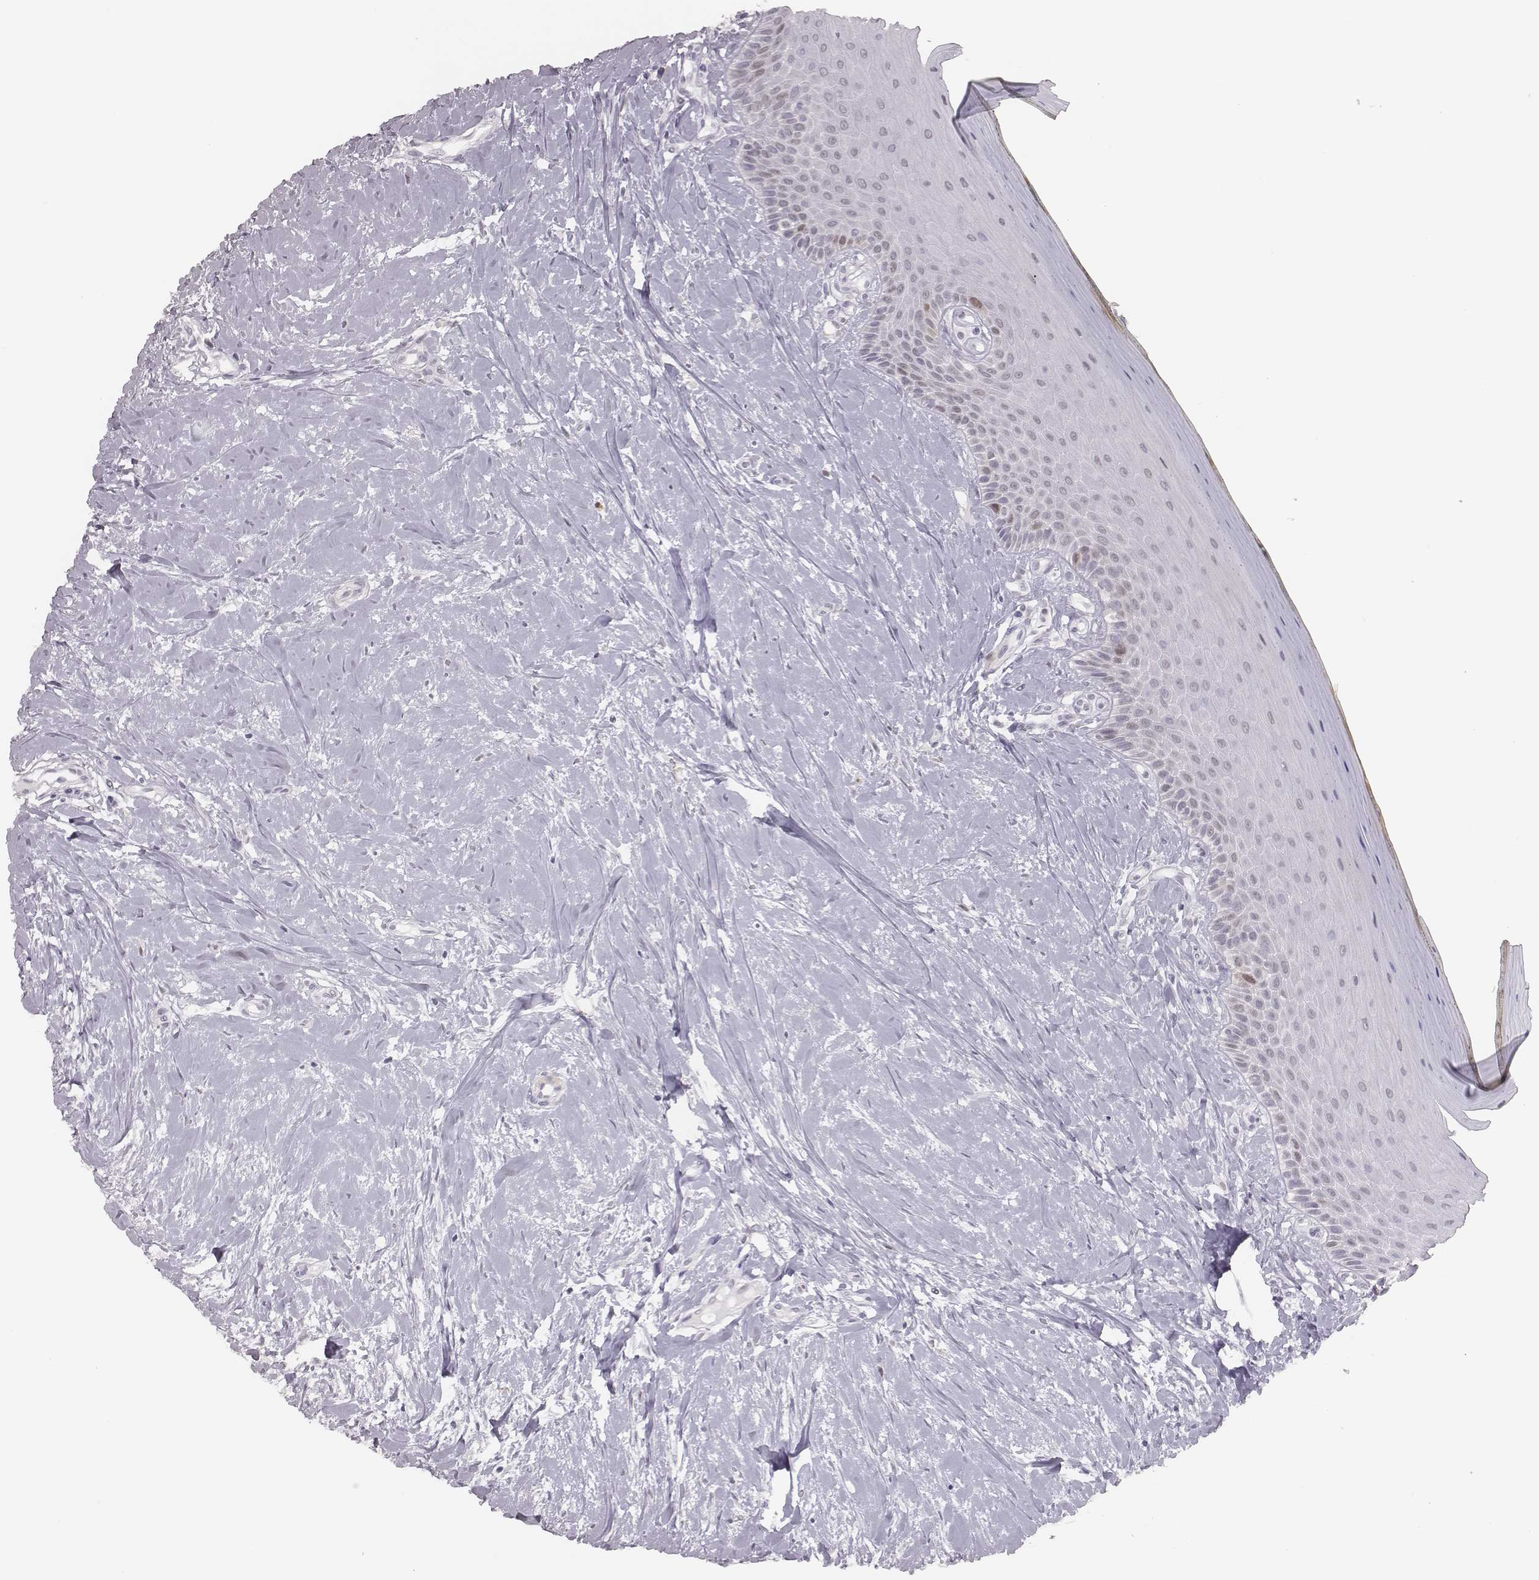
{"staining": {"intensity": "negative", "quantity": "none", "location": "none"}, "tissue": "oral mucosa", "cell_type": "Squamous epithelial cells", "image_type": "normal", "snomed": [{"axis": "morphology", "description": "Normal tissue, NOS"}, {"axis": "topography", "description": "Oral tissue"}], "caption": "An immunohistochemistry (IHC) photomicrograph of normal oral mucosa is shown. There is no staining in squamous epithelial cells of oral mucosa. (DAB immunohistochemistry, high magnification).", "gene": "PBK", "patient": {"sex": "female", "age": 43}}